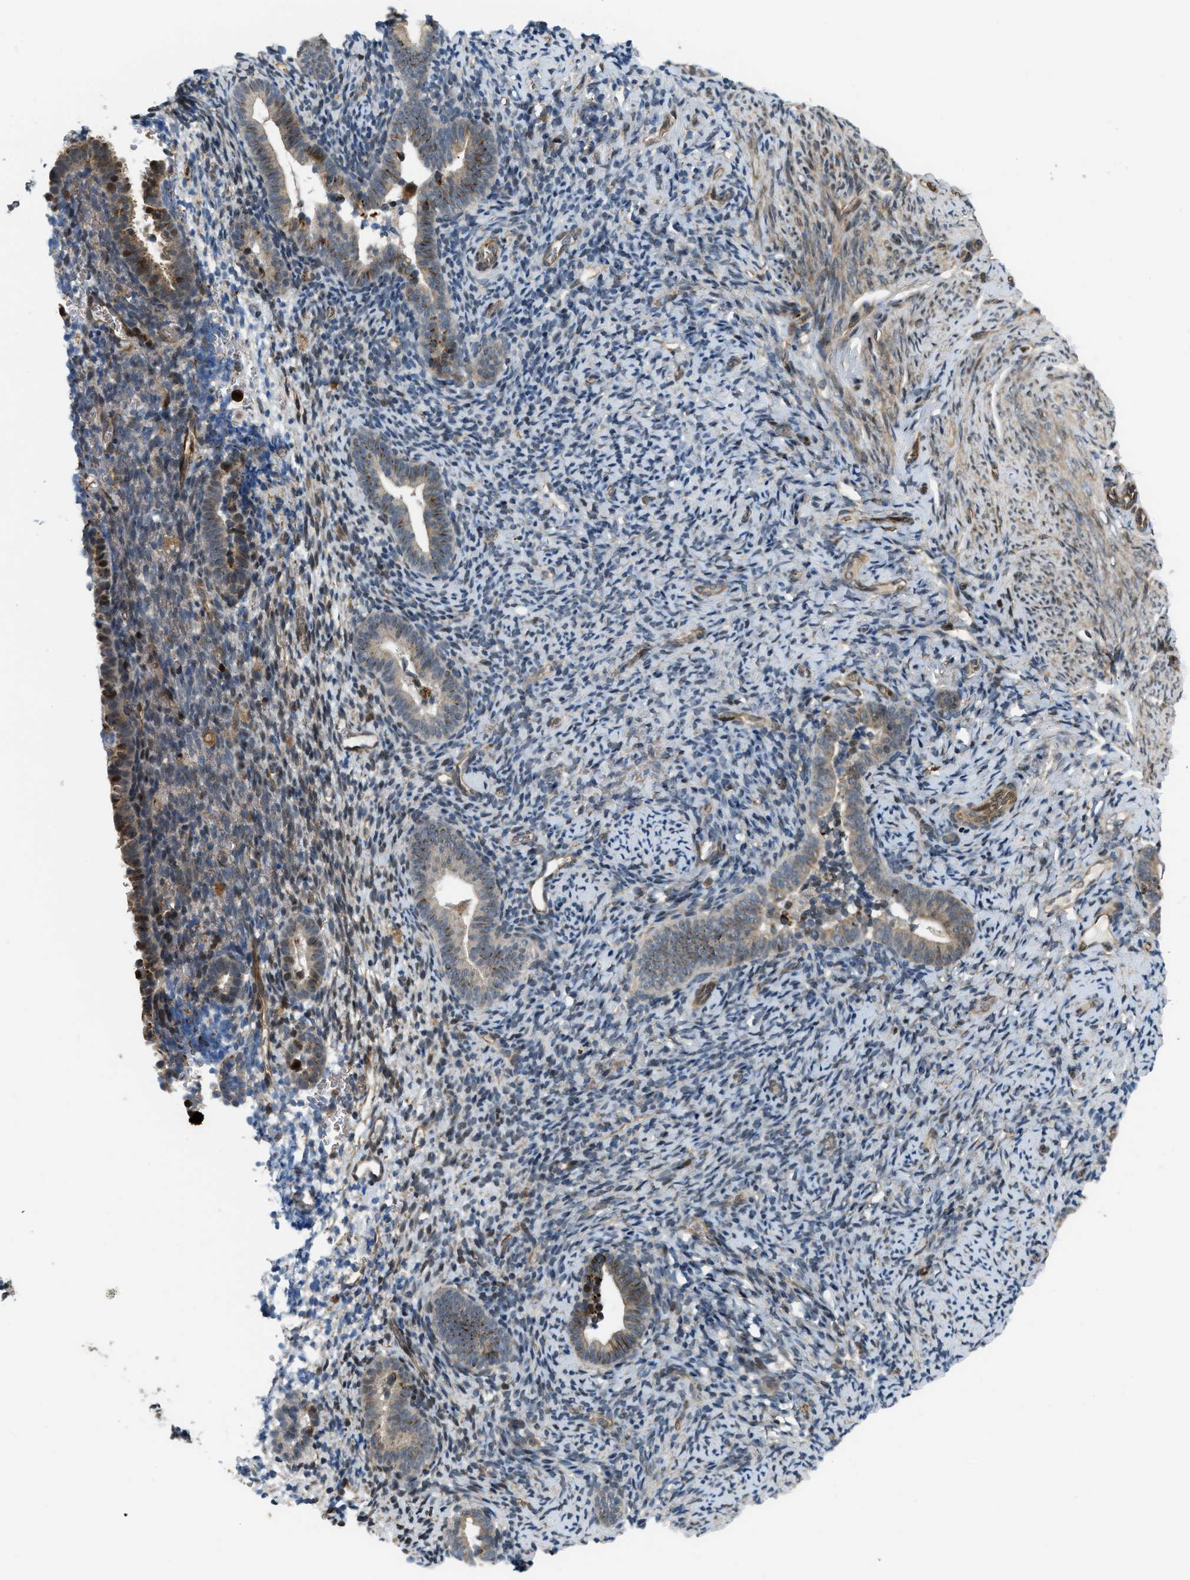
{"staining": {"intensity": "moderate", "quantity": "<25%", "location": "nuclear"}, "tissue": "endometrium", "cell_type": "Cells in endometrial stroma", "image_type": "normal", "snomed": [{"axis": "morphology", "description": "Normal tissue, NOS"}, {"axis": "topography", "description": "Endometrium"}], "caption": "Immunohistochemistry (IHC) micrograph of unremarkable endometrium: human endometrium stained using immunohistochemistry demonstrates low levels of moderate protein expression localized specifically in the nuclear of cells in endometrial stroma, appearing as a nuclear brown color.", "gene": "LTA4H", "patient": {"sex": "female", "age": 51}}